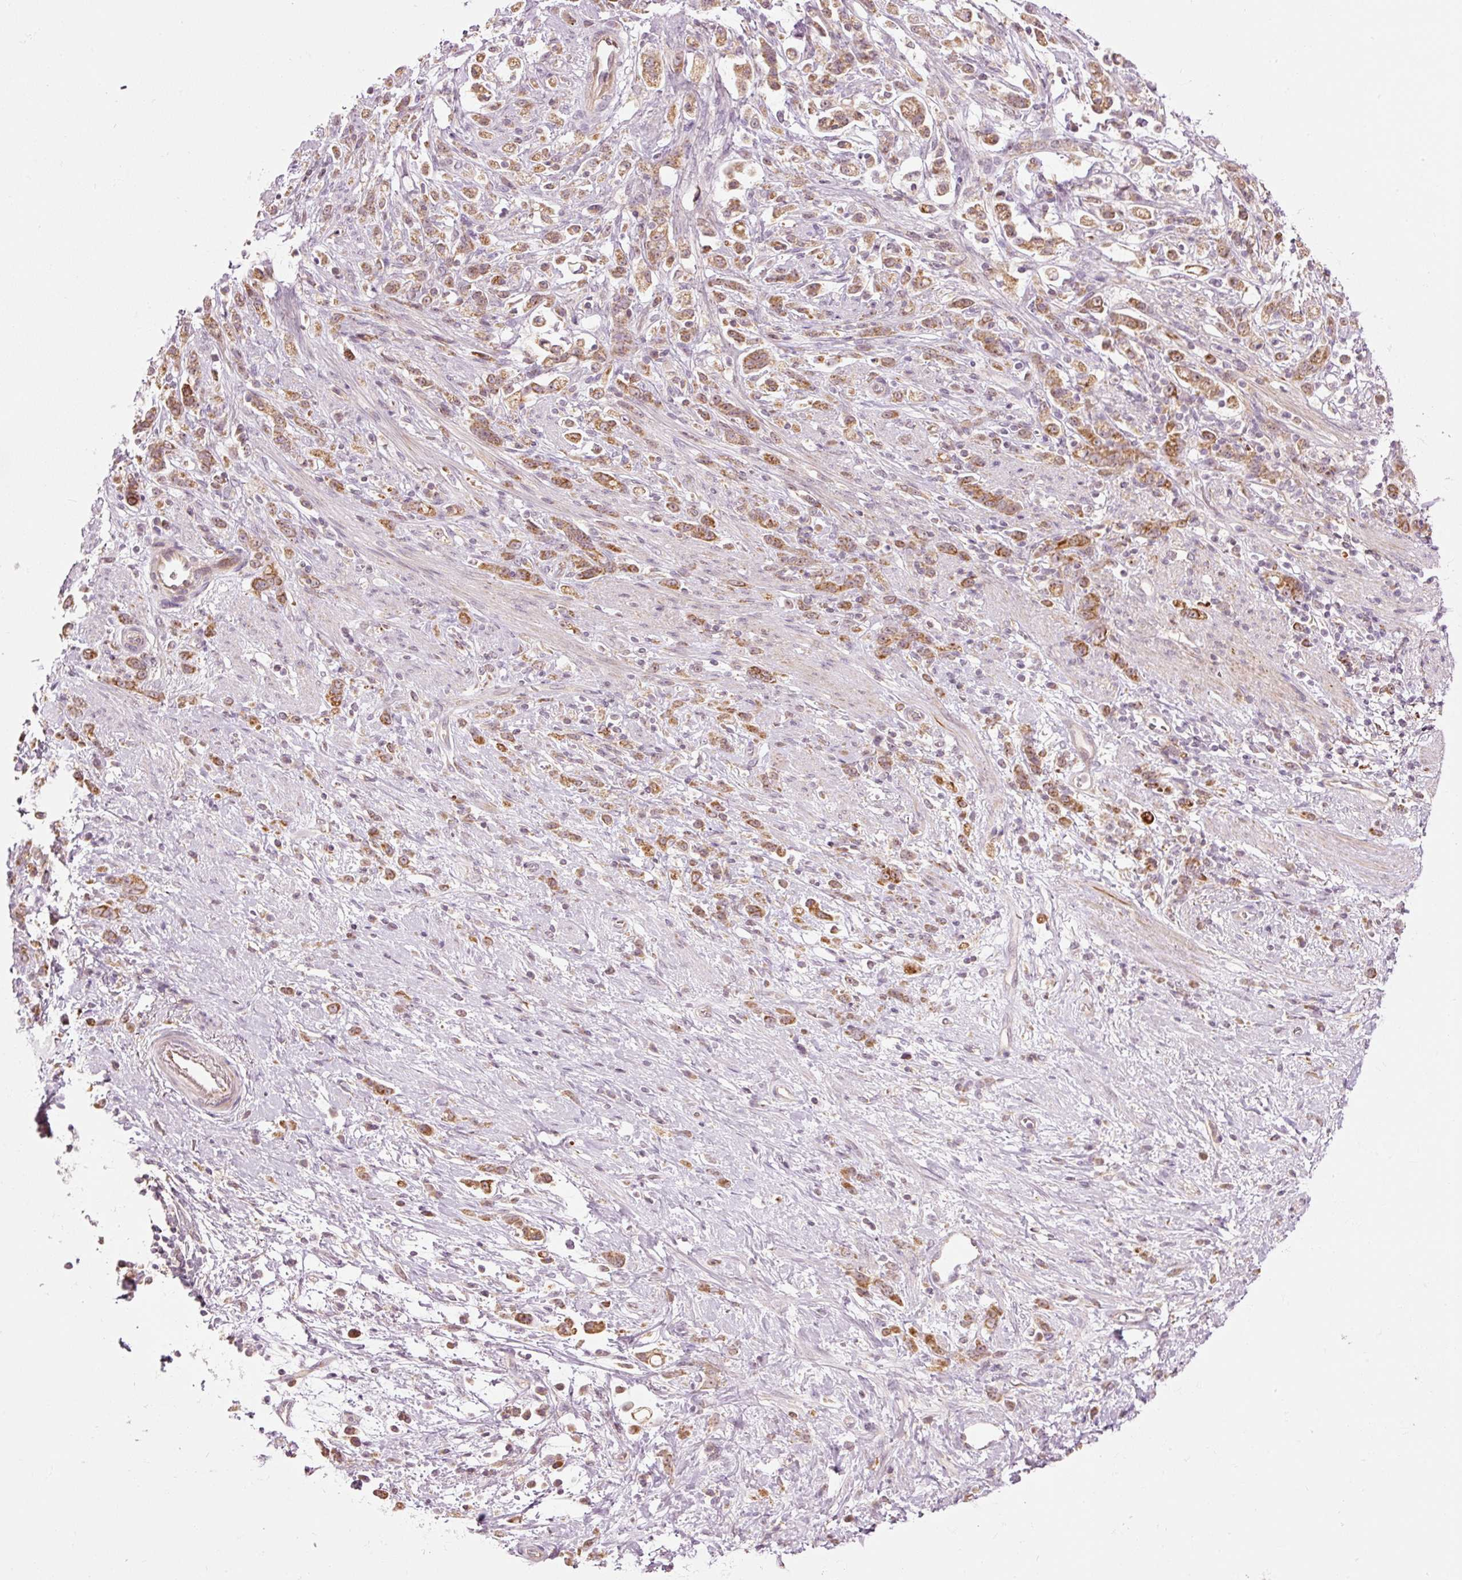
{"staining": {"intensity": "moderate", "quantity": ">75%", "location": "cytoplasmic/membranous"}, "tissue": "stomach cancer", "cell_type": "Tumor cells", "image_type": "cancer", "snomed": [{"axis": "morphology", "description": "Adenocarcinoma, NOS"}, {"axis": "topography", "description": "Stomach"}], "caption": "The histopathology image exhibits immunohistochemical staining of stomach adenocarcinoma. There is moderate cytoplasmic/membranous expression is seen in about >75% of tumor cells. Immunohistochemistry (ihc) stains the protein in brown and the nuclei are stained blue.", "gene": "CDC20B", "patient": {"sex": "female", "age": 60}}